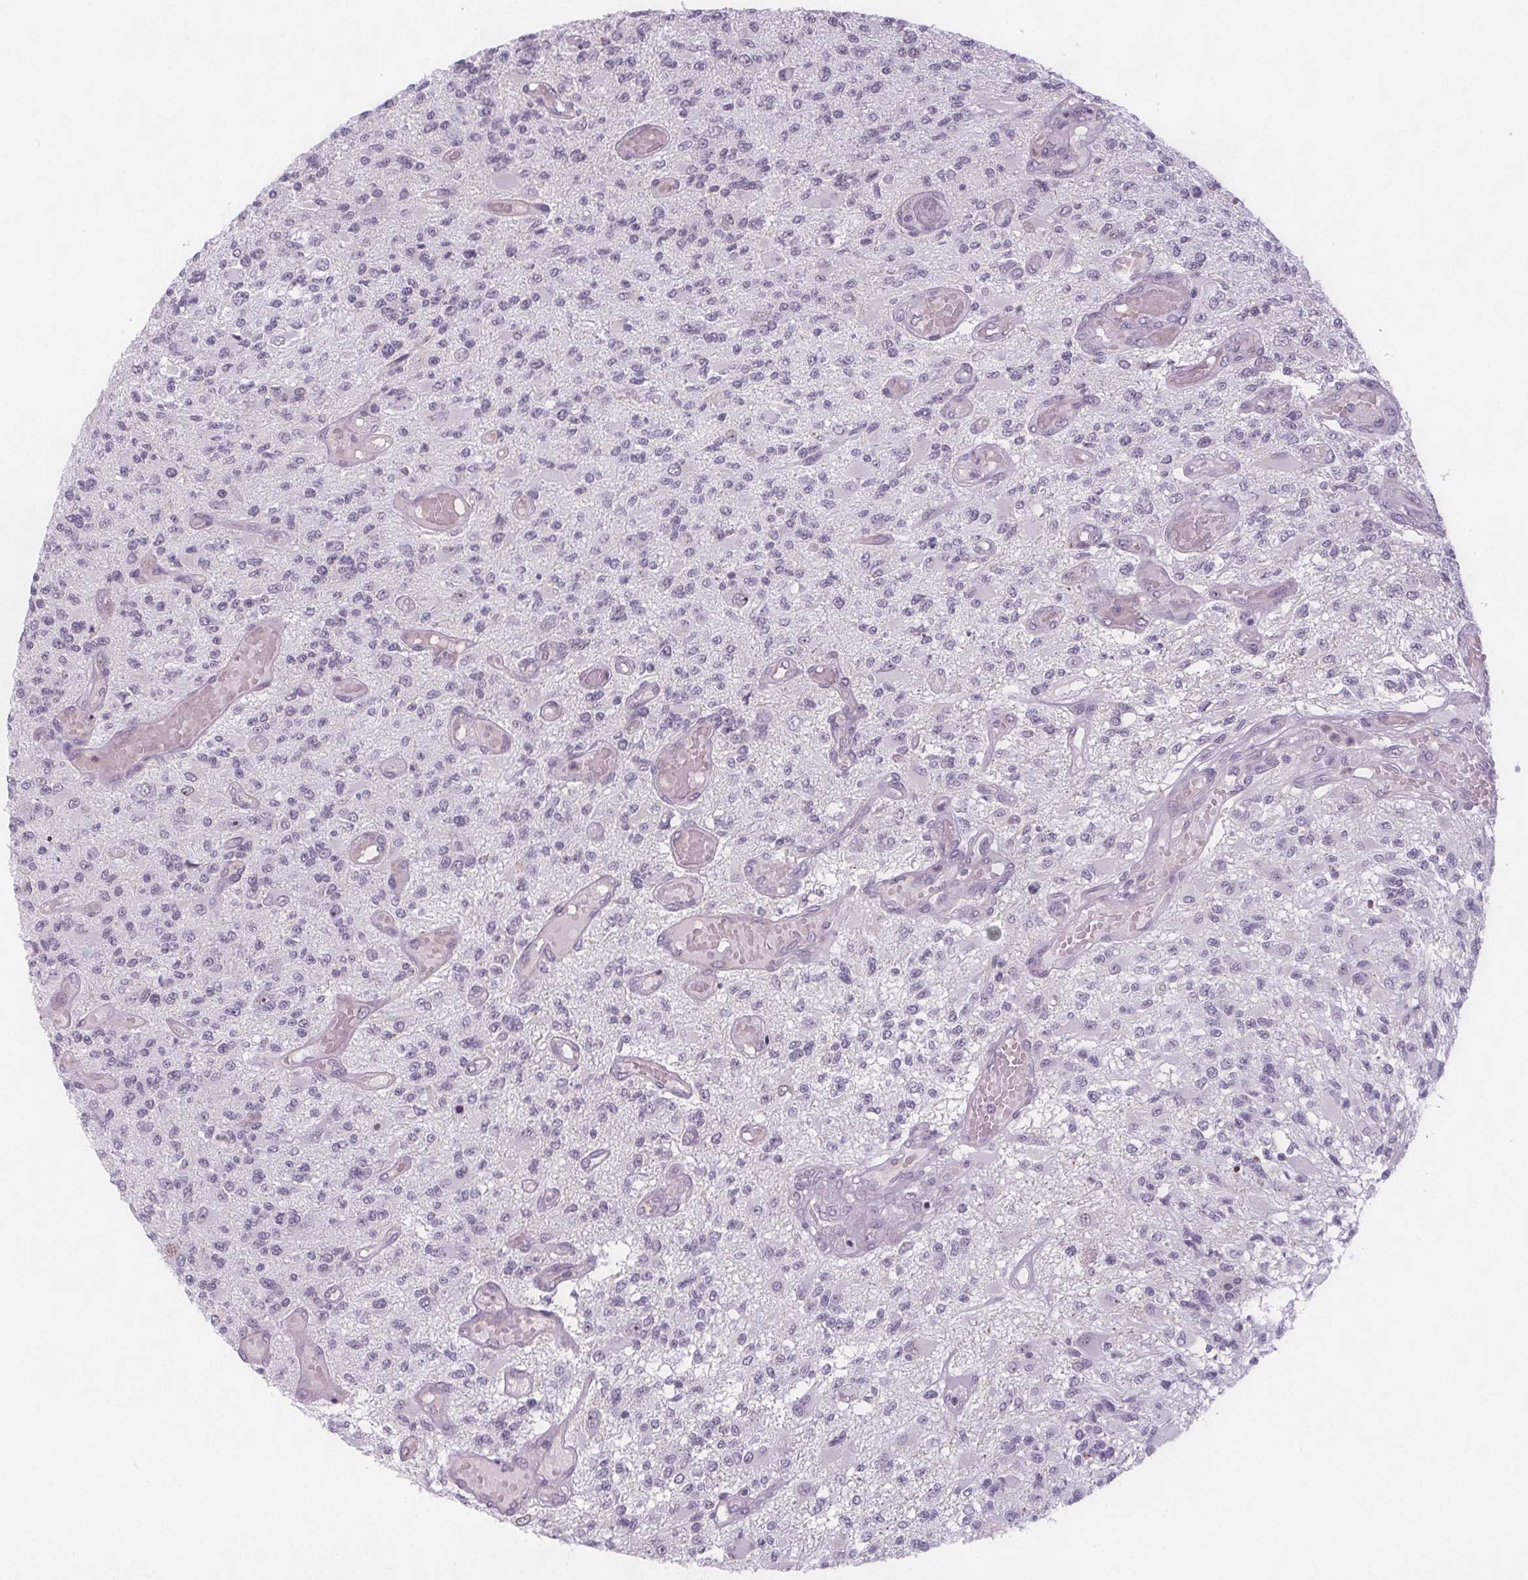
{"staining": {"intensity": "negative", "quantity": "none", "location": "none"}, "tissue": "glioma", "cell_type": "Tumor cells", "image_type": "cancer", "snomed": [{"axis": "morphology", "description": "Glioma, malignant, High grade"}, {"axis": "topography", "description": "Brain"}], "caption": "A micrograph of human malignant high-grade glioma is negative for staining in tumor cells.", "gene": "NOLC1", "patient": {"sex": "female", "age": 63}}